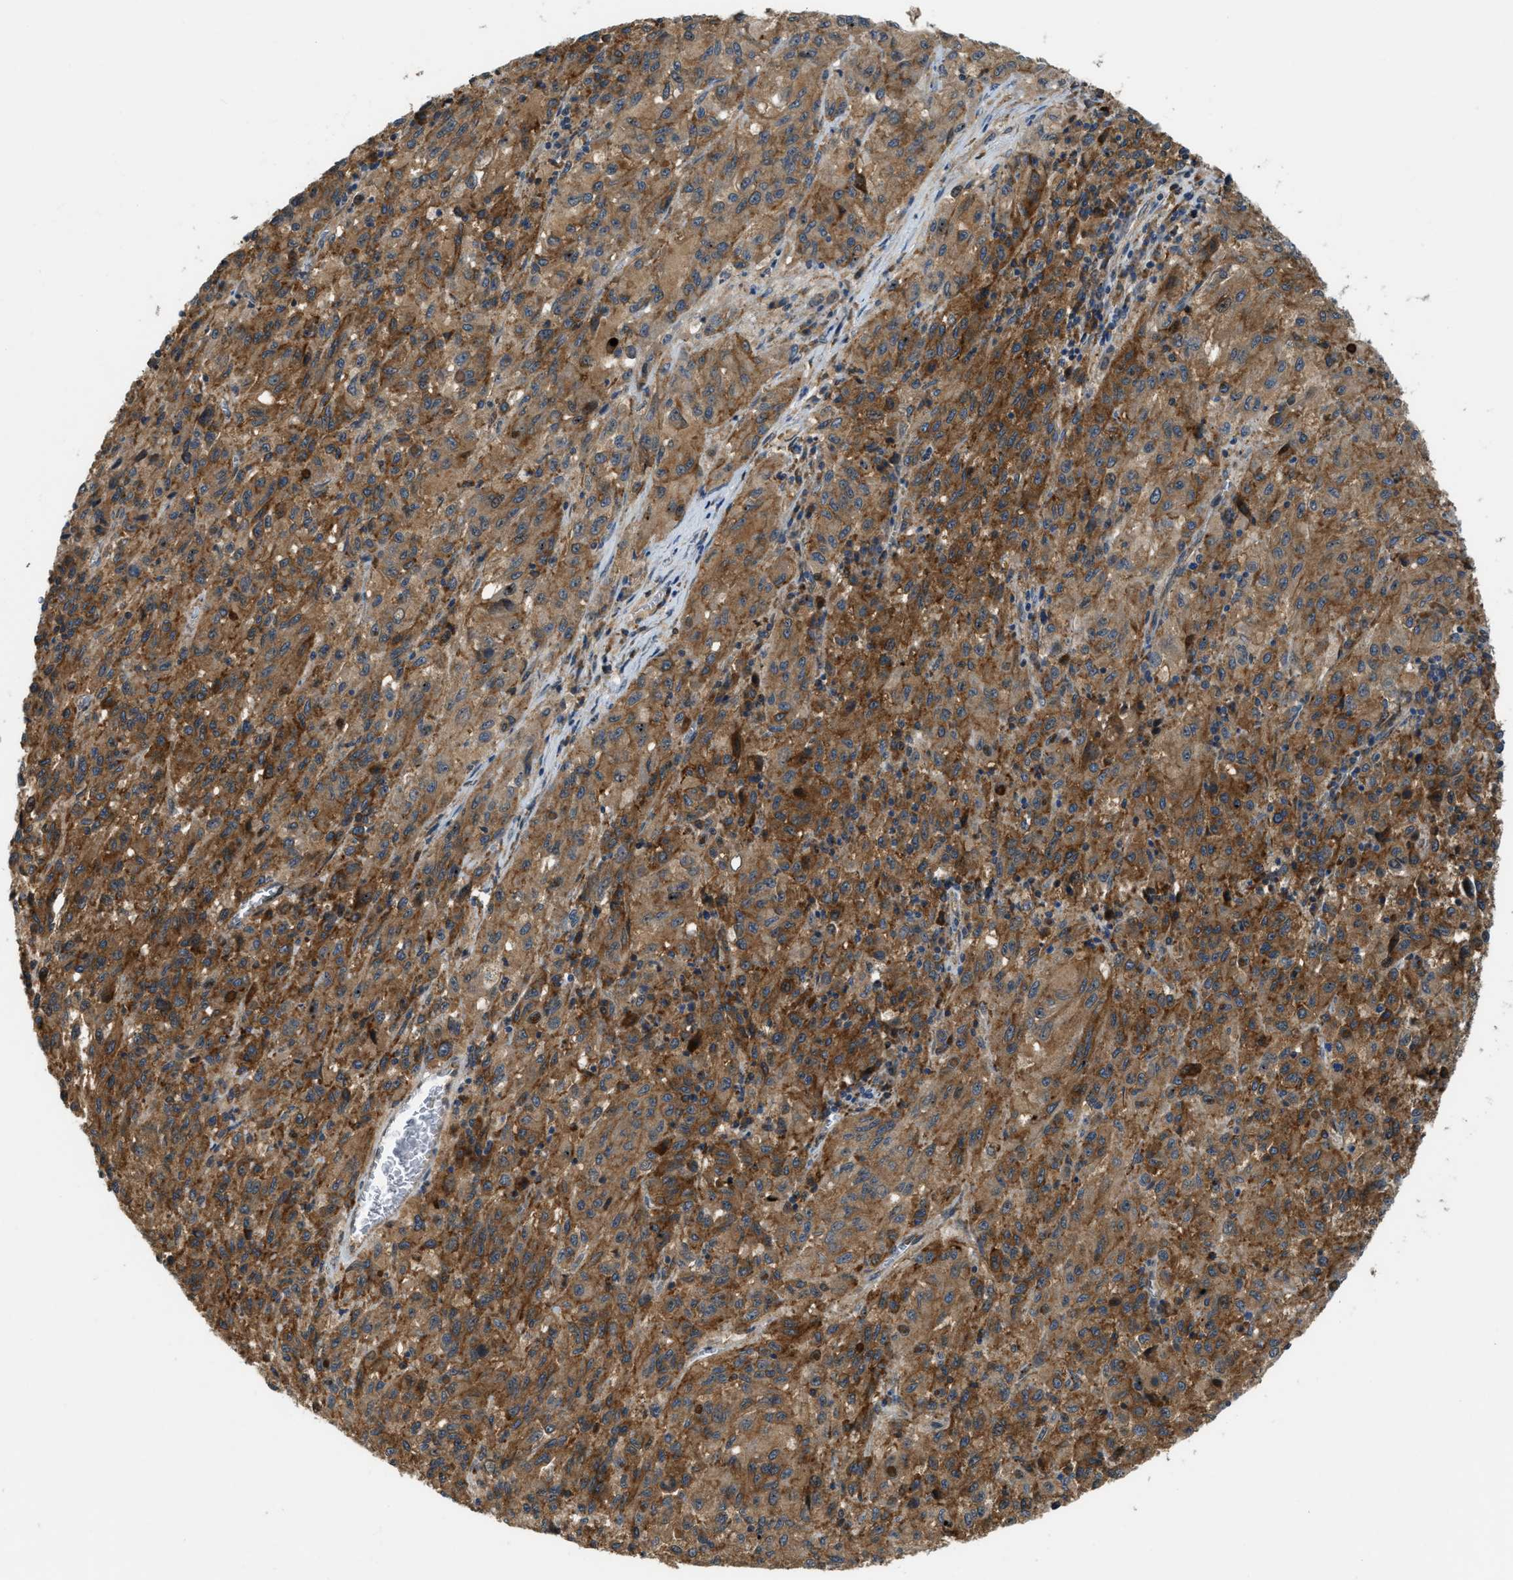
{"staining": {"intensity": "moderate", "quantity": ">75%", "location": "cytoplasmic/membranous"}, "tissue": "melanoma", "cell_type": "Tumor cells", "image_type": "cancer", "snomed": [{"axis": "morphology", "description": "Malignant melanoma, Metastatic site"}, {"axis": "topography", "description": "Lung"}], "caption": "A brown stain highlights moderate cytoplasmic/membranous positivity of a protein in melanoma tumor cells. (DAB (3,3'-diaminobenzidine) IHC with brightfield microscopy, high magnification).", "gene": "STARD3NL", "patient": {"sex": "male", "age": 64}}